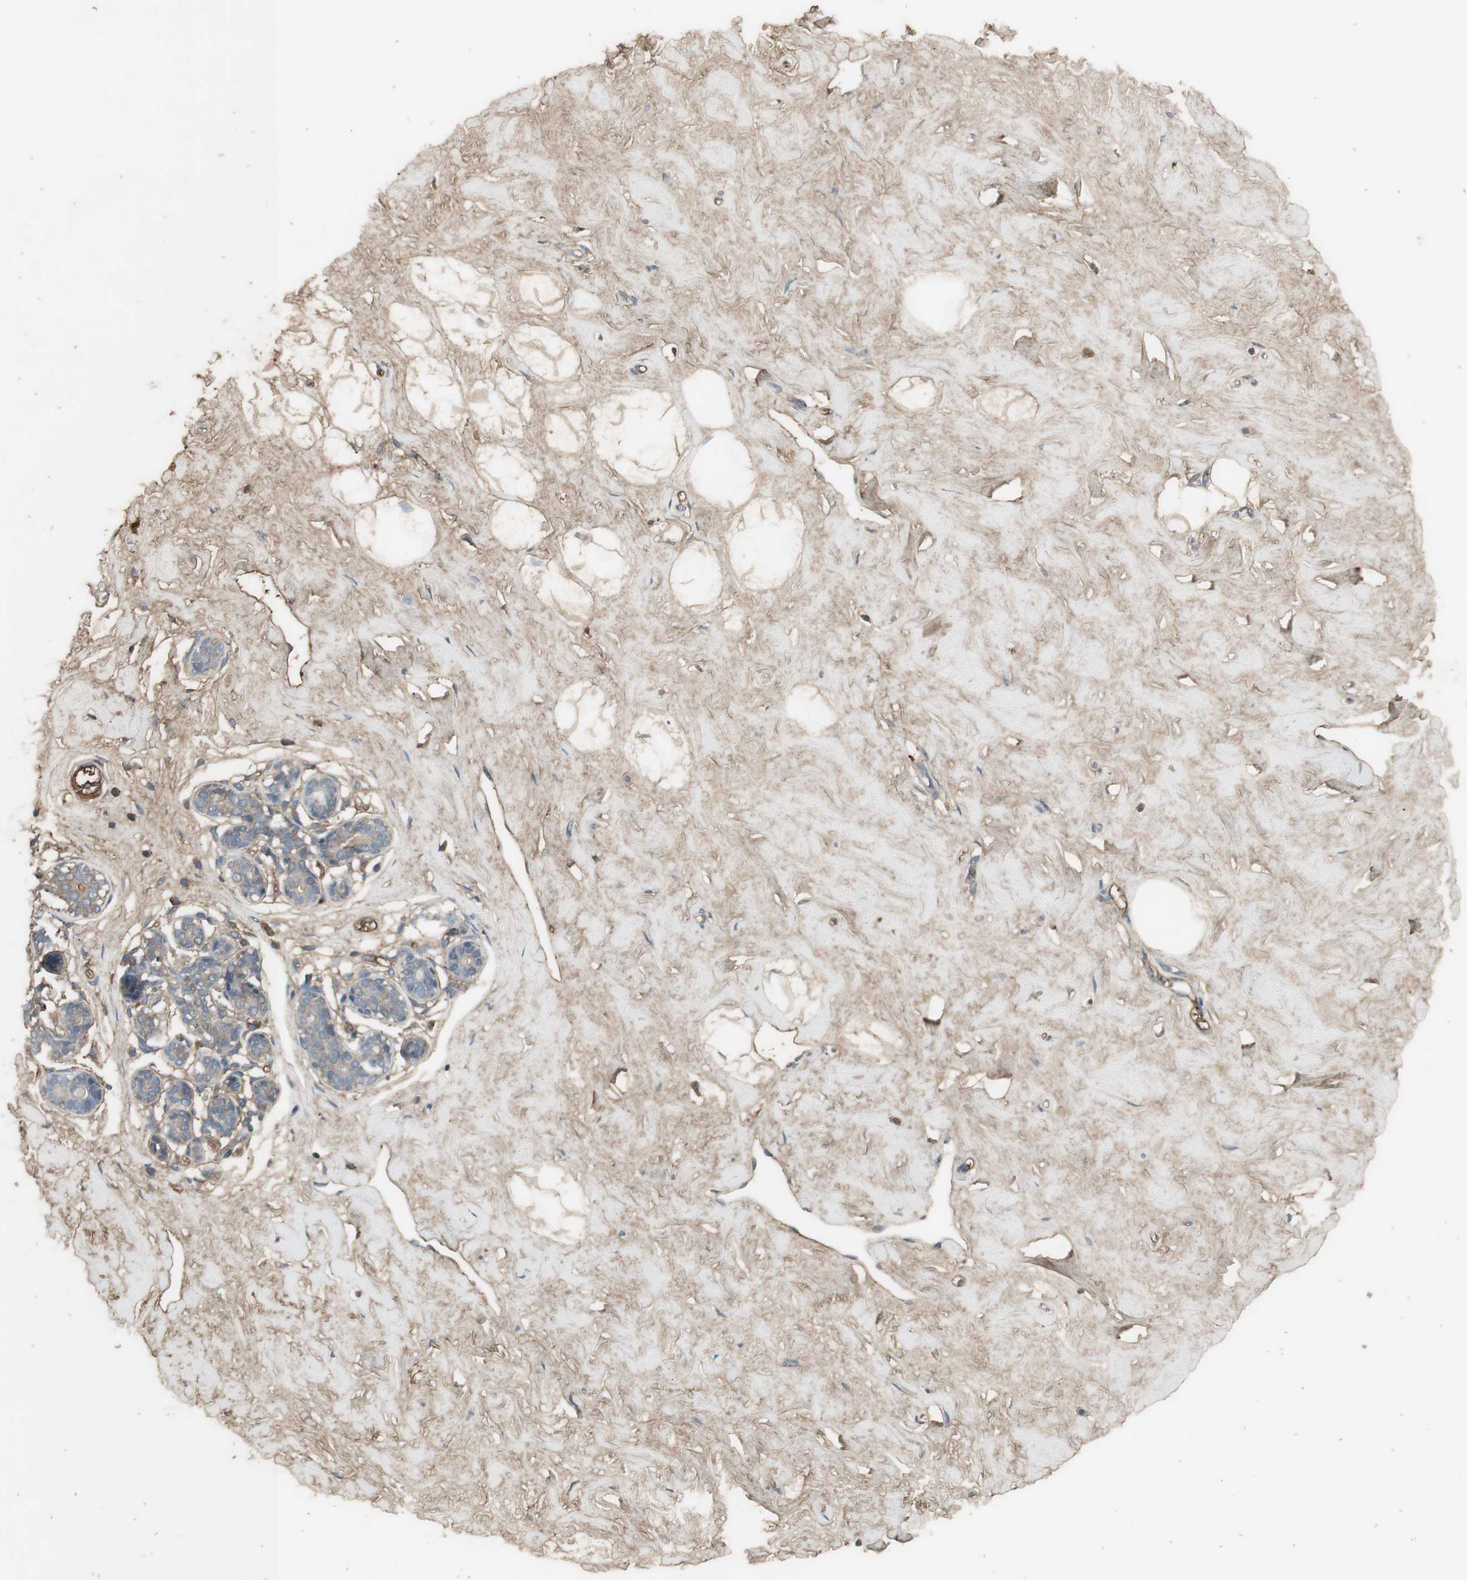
{"staining": {"intensity": "moderate", "quantity": ">75%", "location": "cytoplasmic/membranous"}, "tissue": "breast", "cell_type": "Adipocytes", "image_type": "normal", "snomed": [{"axis": "morphology", "description": "Normal tissue, NOS"}, {"axis": "topography", "description": "Breast"}], "caption": "Protein expression analysis of benign breast displays moderate cytoplasmic/membranous expression in approximately >75% of adipocytes. The staining was performed using DAB (3,3'-diaminobenzidine) to visualize the protein expression in brown, while the nuclei were stained in blue with hematoxylin (Magnification: 20x).", "gene": "MMP14", "patient": {"sex": "female", "age": 23}}